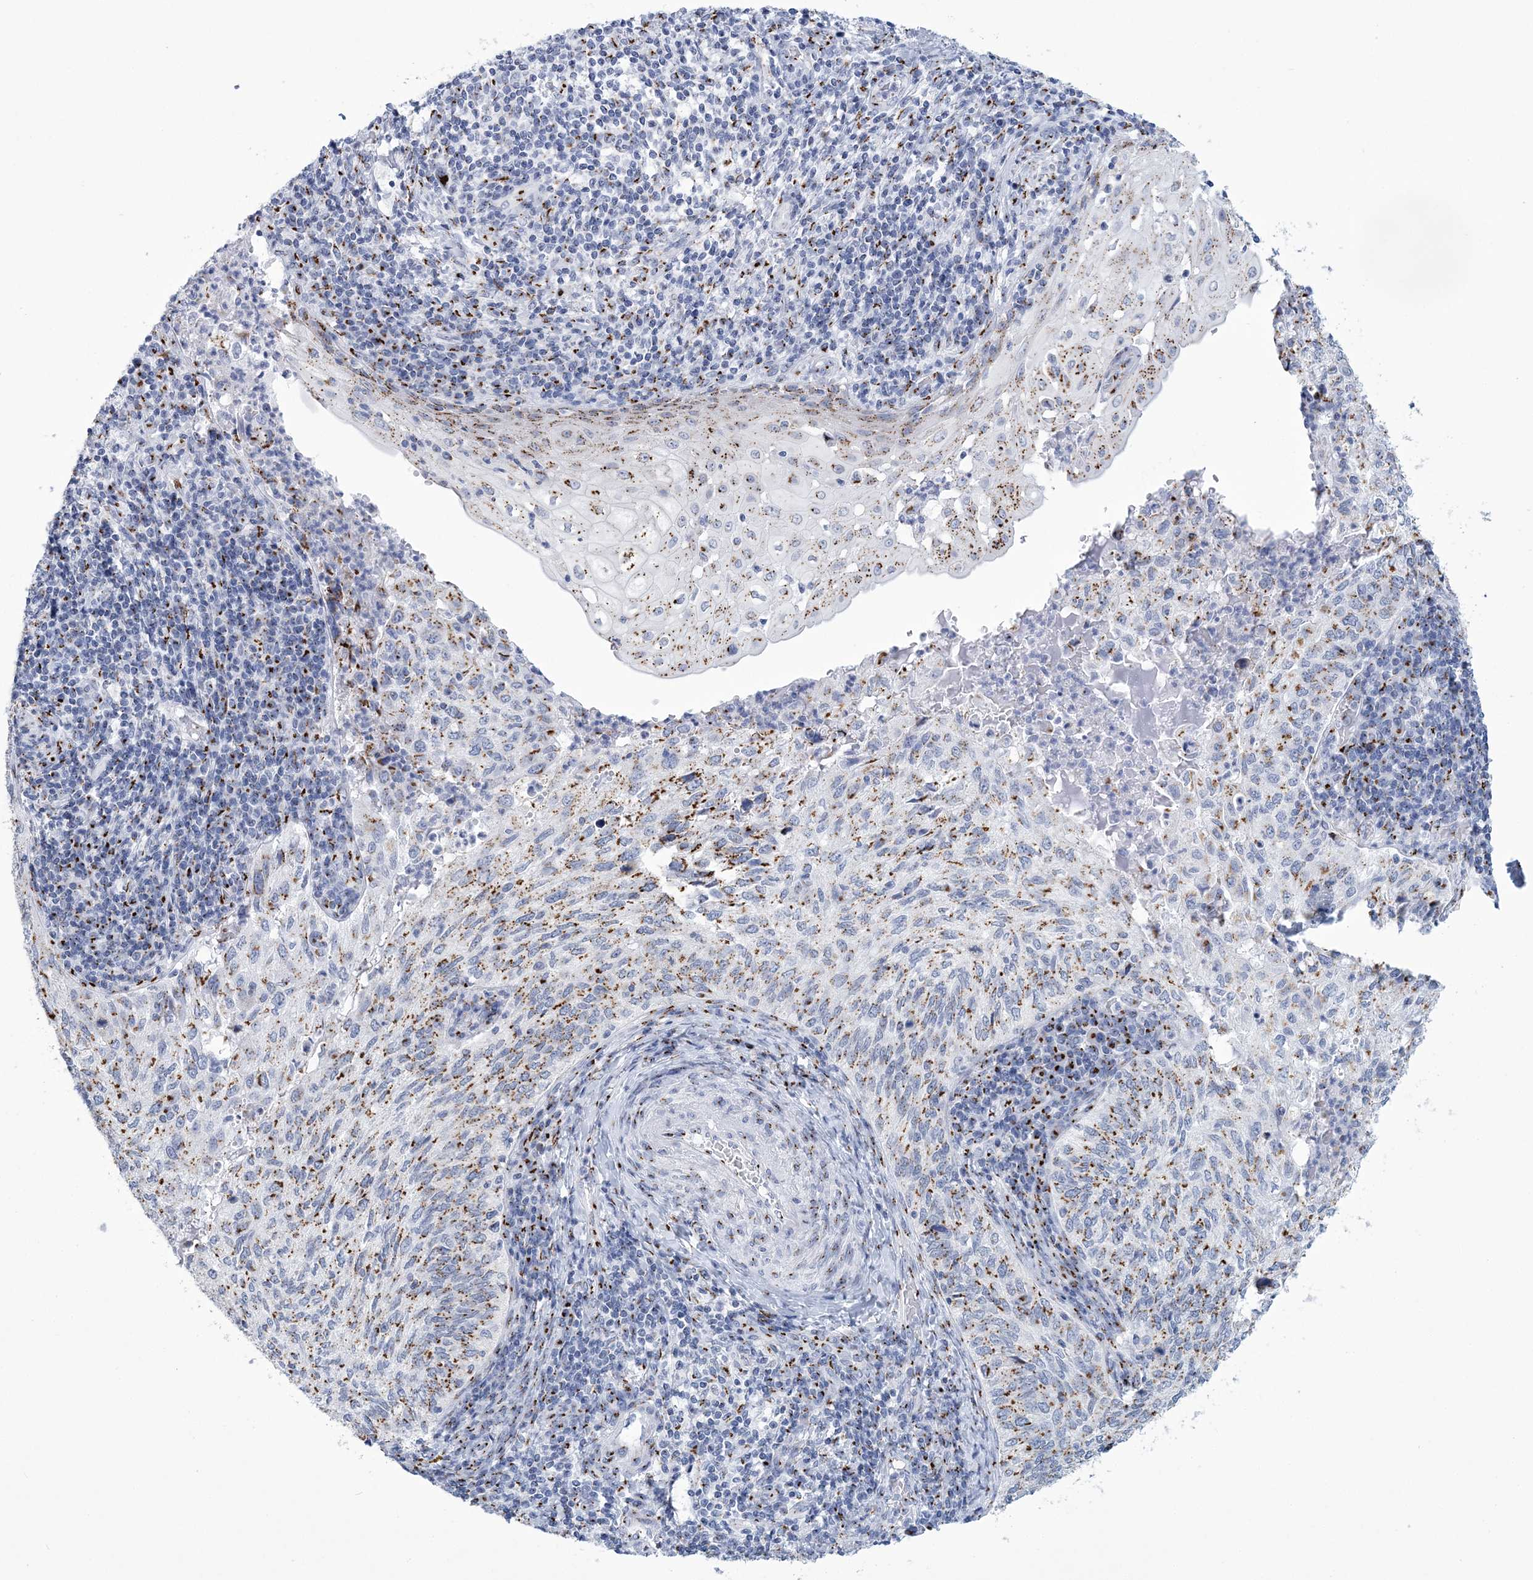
{"staining": {"intensity": "moderate", "quantity": ">75%", "location": "cytoplasmic/membranous"}, "tissue": "cervical cancer", "cell_type": "Tumor cells", "image_type": "cancer", "snomed": [{"axis": "morphology", "description": "Squamous cell carcinoma, NOS"}, {"axis": "topography", "description": "Cervix"}], "caption": "Protein staining reveals moderate cytoplasmic/membranous expression in approximately >75% of tumor cells in cervical squamous cell carcinoma.", "gene": "SLX9", "patient": {"sex": "female", "age": 30}}